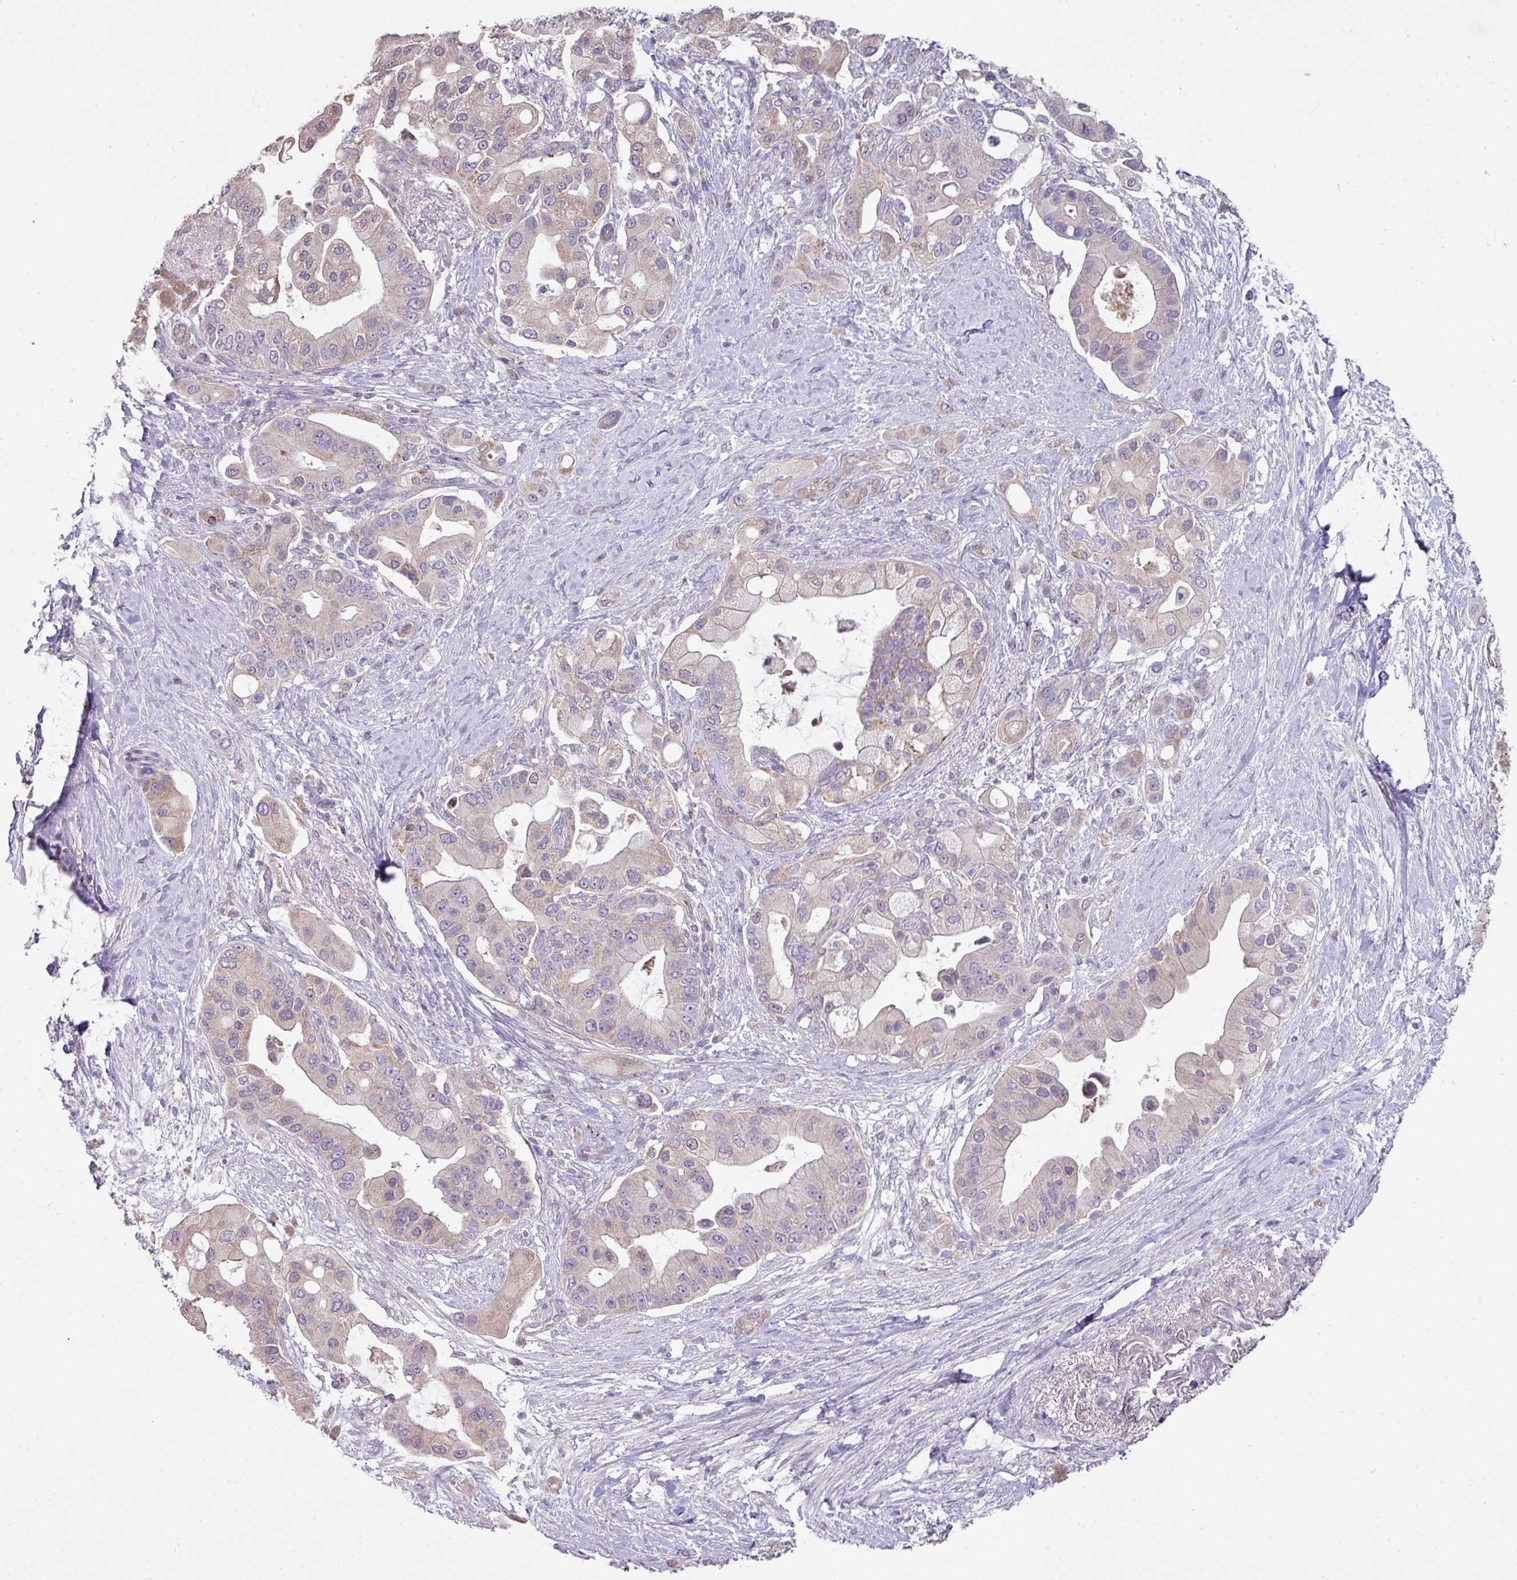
{"staining": {"intensity": "weak", "quantity": "<25%", "location": "cytoplasmic/membranous"}, "tissue": "pancreatic cancer", "cell_type": "Tumor cells", "image_type": "cancer", "snomed": [{"axis": "morphology", "description": "Adenocarcinoma, NOS"}, {"axis": "topography", "description": "Pancreas"}], "caption": "DAB (3,3'-diaminobenzidine) immunohistochemical staining of human adenocarcinoma (pancreatic) demonstrates no significant staining in tumor cells.", "gene": "LRRC9", "patient": {"sex": "male", "age": 57}}